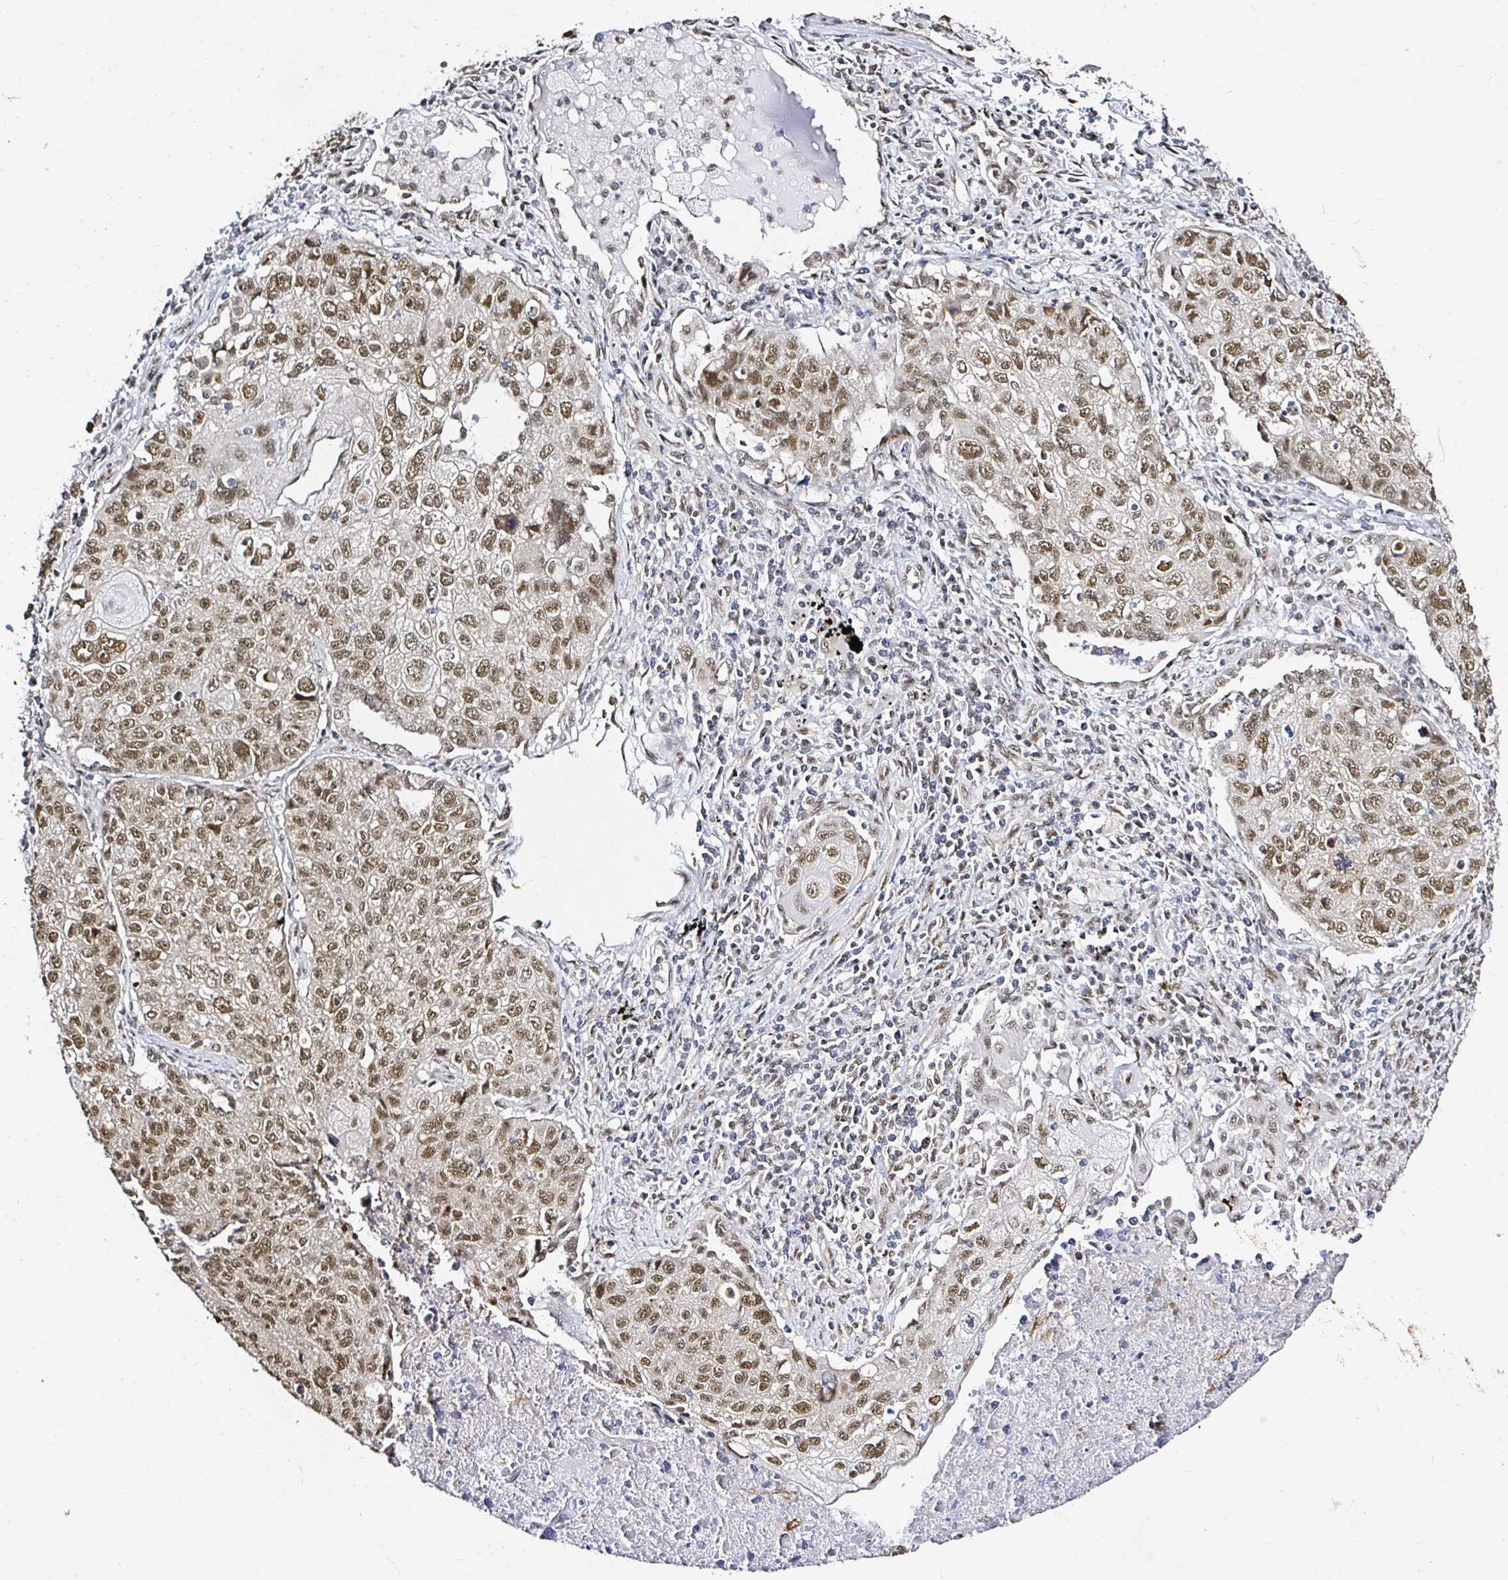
{"staining": {"intensity": "moderate", "quantity": ">75%", "location": "nuclear"}, "tissue": "lung cancer", "cell_type": "Tumor cells", "image_type": "cancer", "snomed": [{"axis": "morphology", "description": "Normal morphology"}, {"axis": "morphology", "description": "Aneuploidy"}, {"axis": "morphology", "description": "Squamous cell carcinoma, NOS"}, {"axis": "topography", "description": "Lymph node"}, {"axis": "topography", "description": "Lung"}], "caption": "Immunohistochemical staining of lung cancer (aneuploidy) exhibits moderate nuclear protein expression in approximately >75% of tumor cells. (DAB = brown stain, brightfield microscopy at high magnification).", "gene": "SNRPC", "patient": {"sex": "female", "age": 76}}